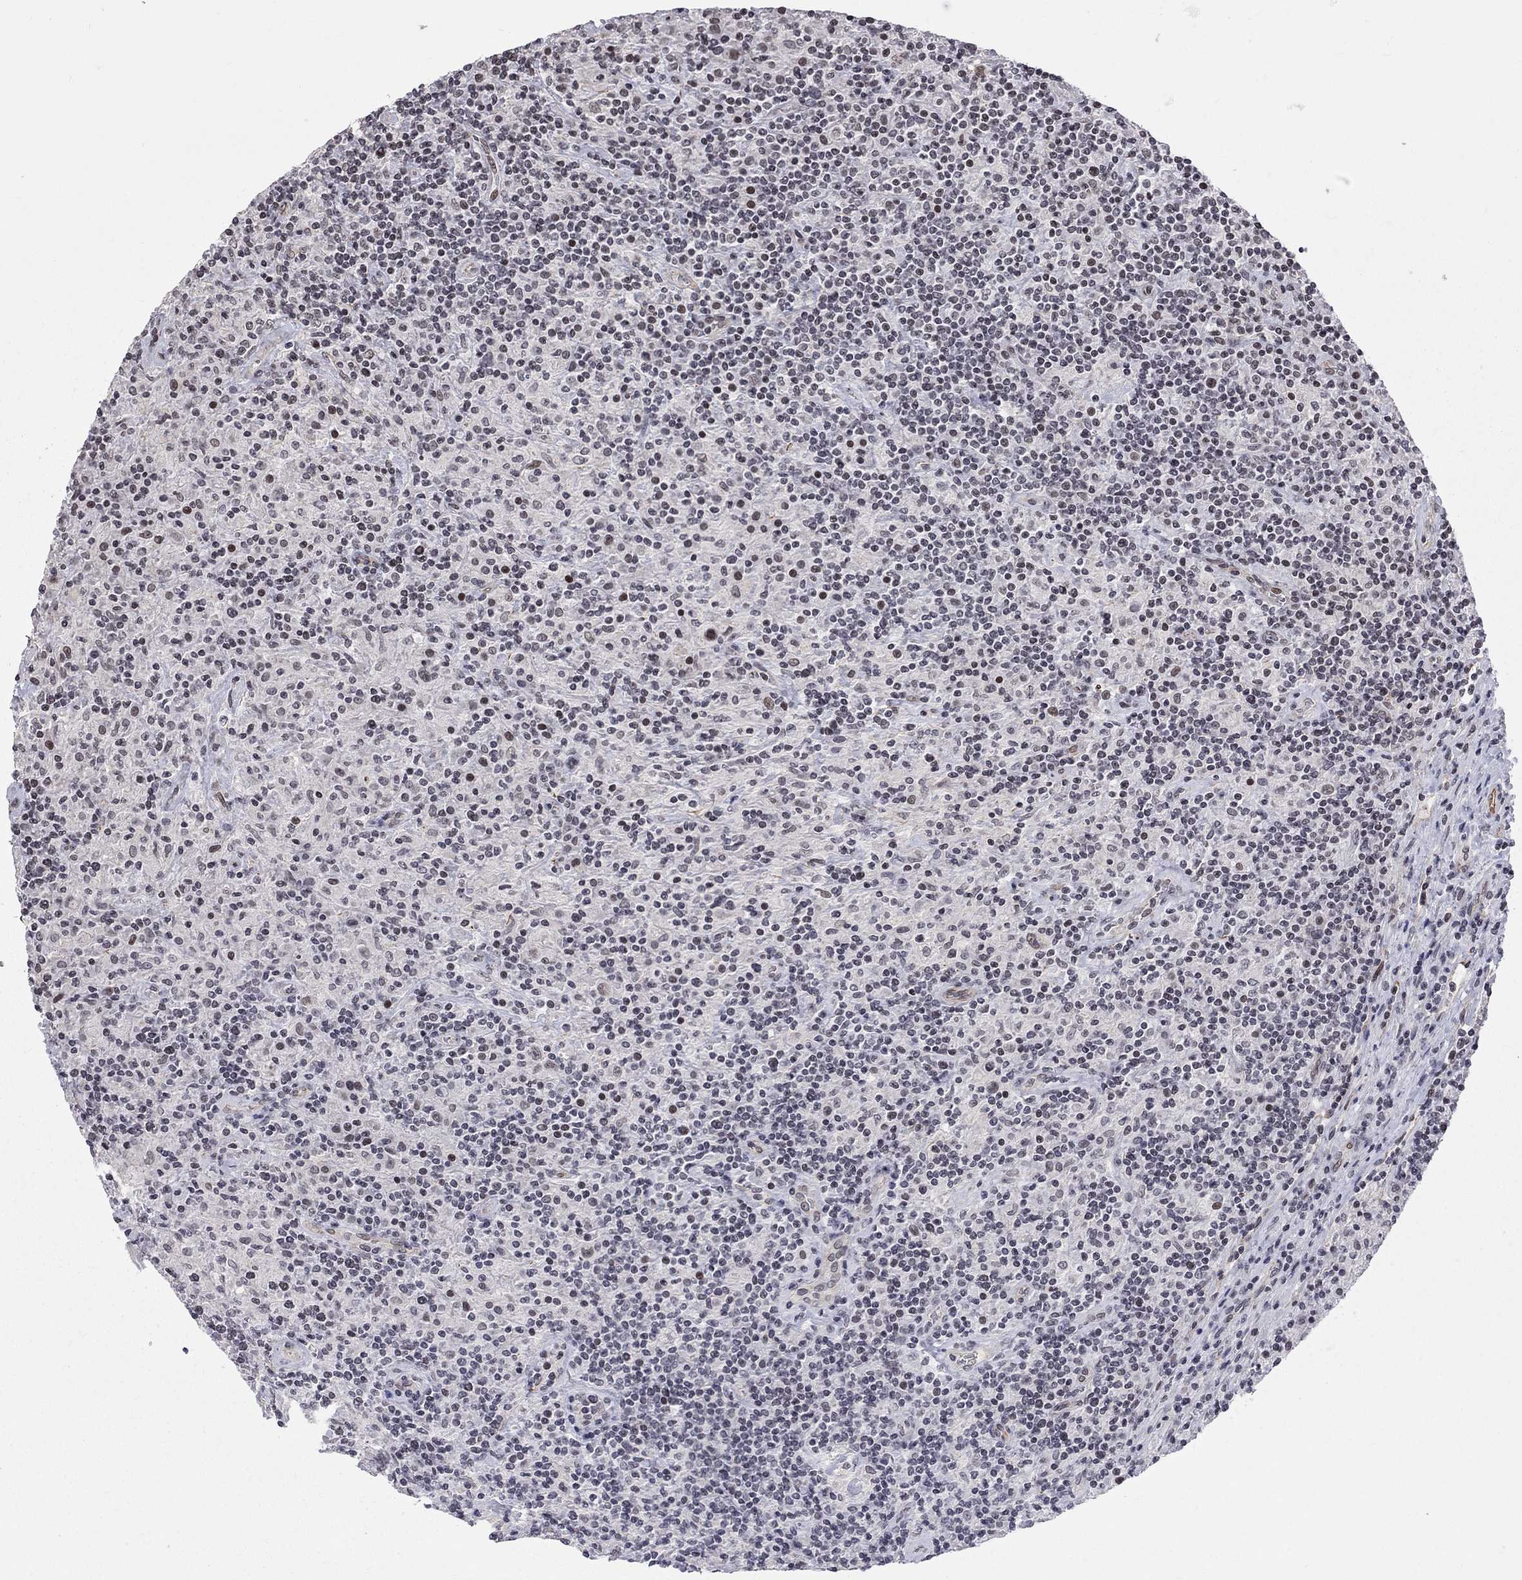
{"staining": {"intensity": "negative", "quantity": "none", "location": "none"}, "tissue": "lymphoma", "cell_type": "Tumor cells", "image_type": "cancer", "snomed": [{"axis": "morphology", "description": "Hodgkin's disease, NOS"}, {"axis": "topography", "description": "Lymph node"}], "caption": "Human lymphoma stained for a protein using IHC reveals no staining in tumor cells.", "gene": "MTNR1B", "patient": {"sex": "male", "age": 70}}